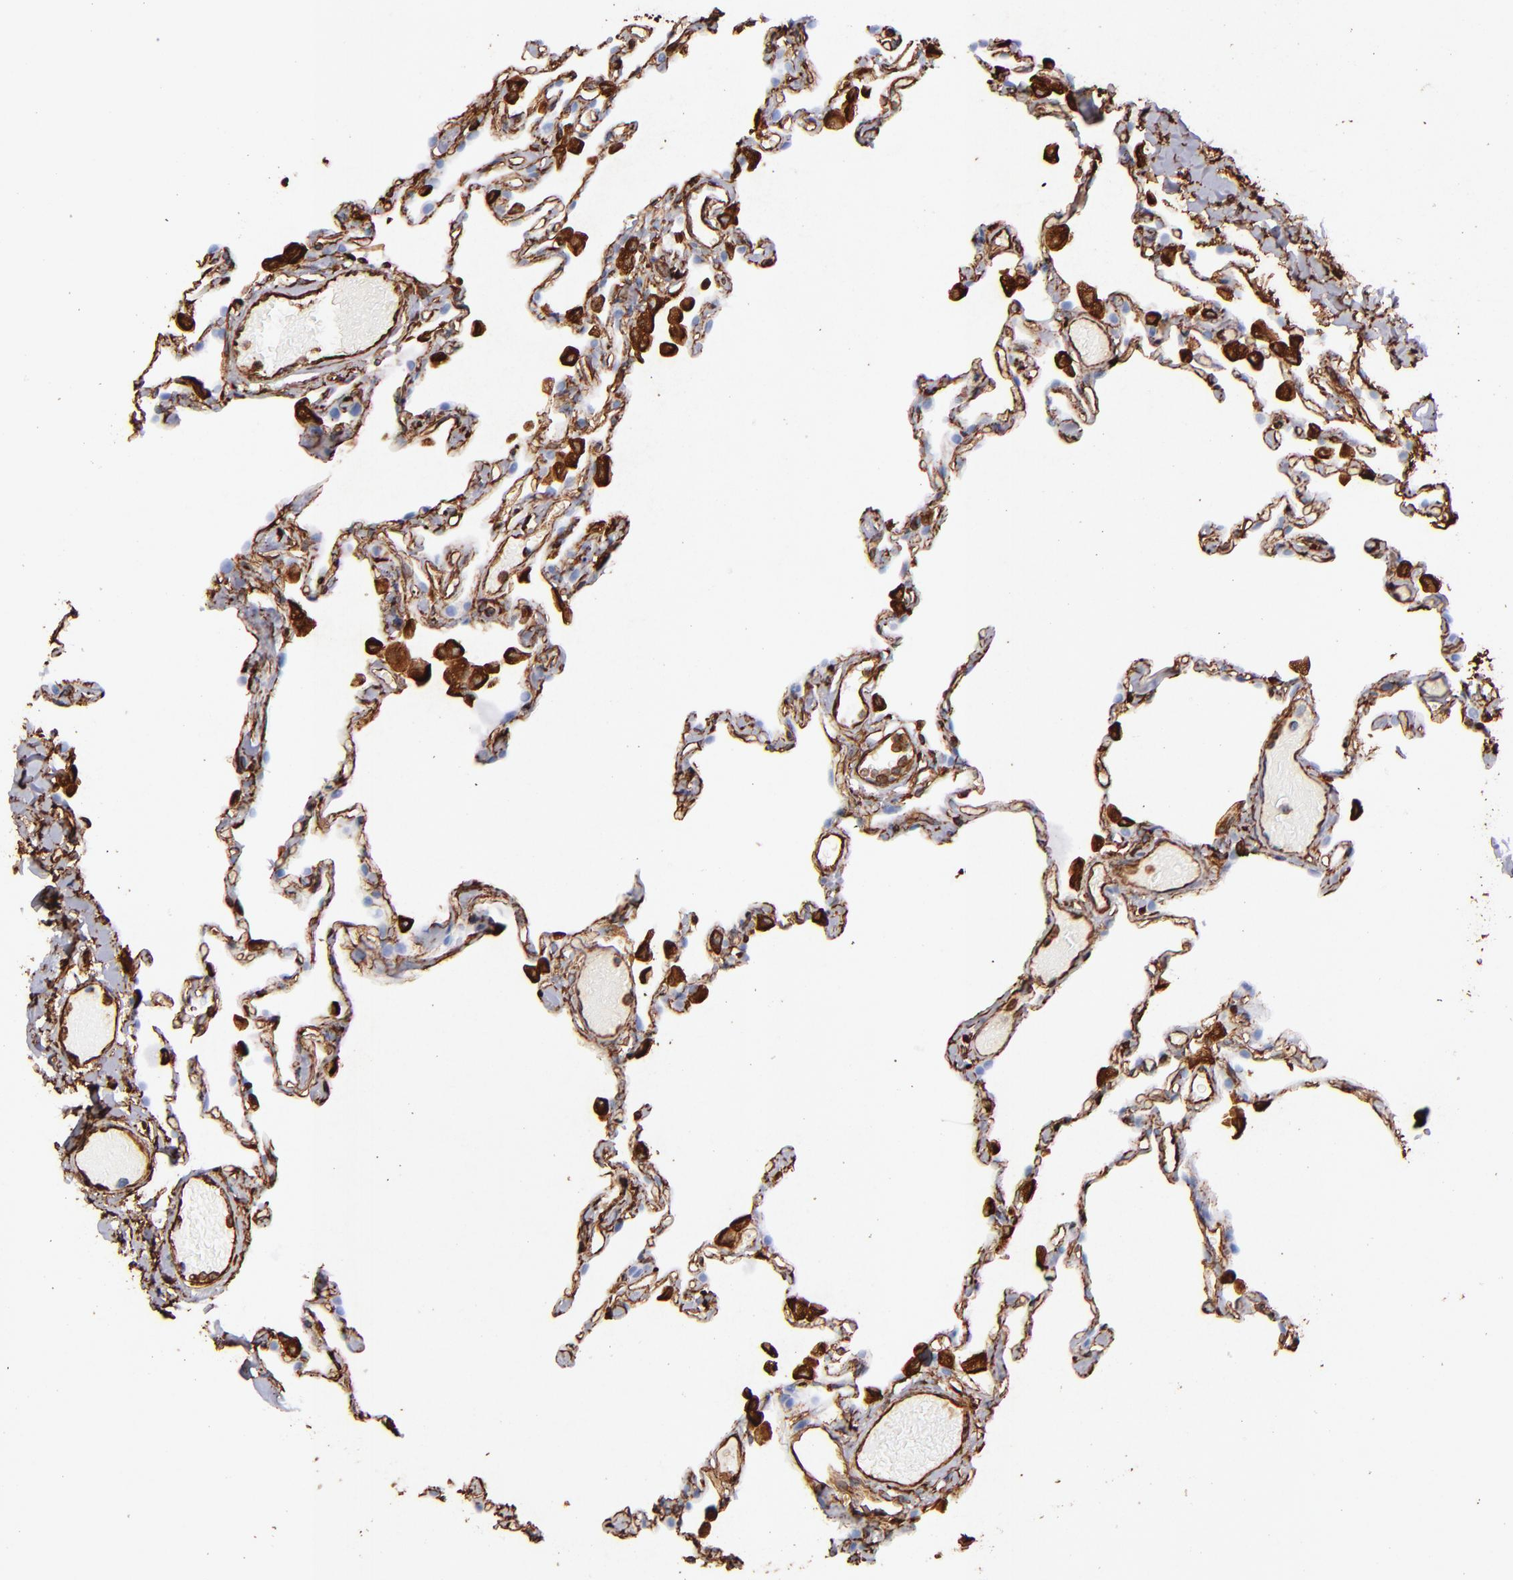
{"staining": {"intensity": "strong", "quantity": ">75%", "location": "cytoplasmic/membranous"}, "tissue": "lung", "cell_type": "Alveolar cells", "image_type": "normal", "snomed": [{"axis": "morphology", "description": "Normal tissue, NOS"}, {"axis": "topography", "description": "Lung"}], "caption": "Lung stained with IHC shows strong cytoplasmic/membranous expression in about >75% of alveolar cells. (Brightfield microscopy of DAB IHC at high magnification).", "gene": "VIM", "patient": {"sex": "female", "age": 49}}